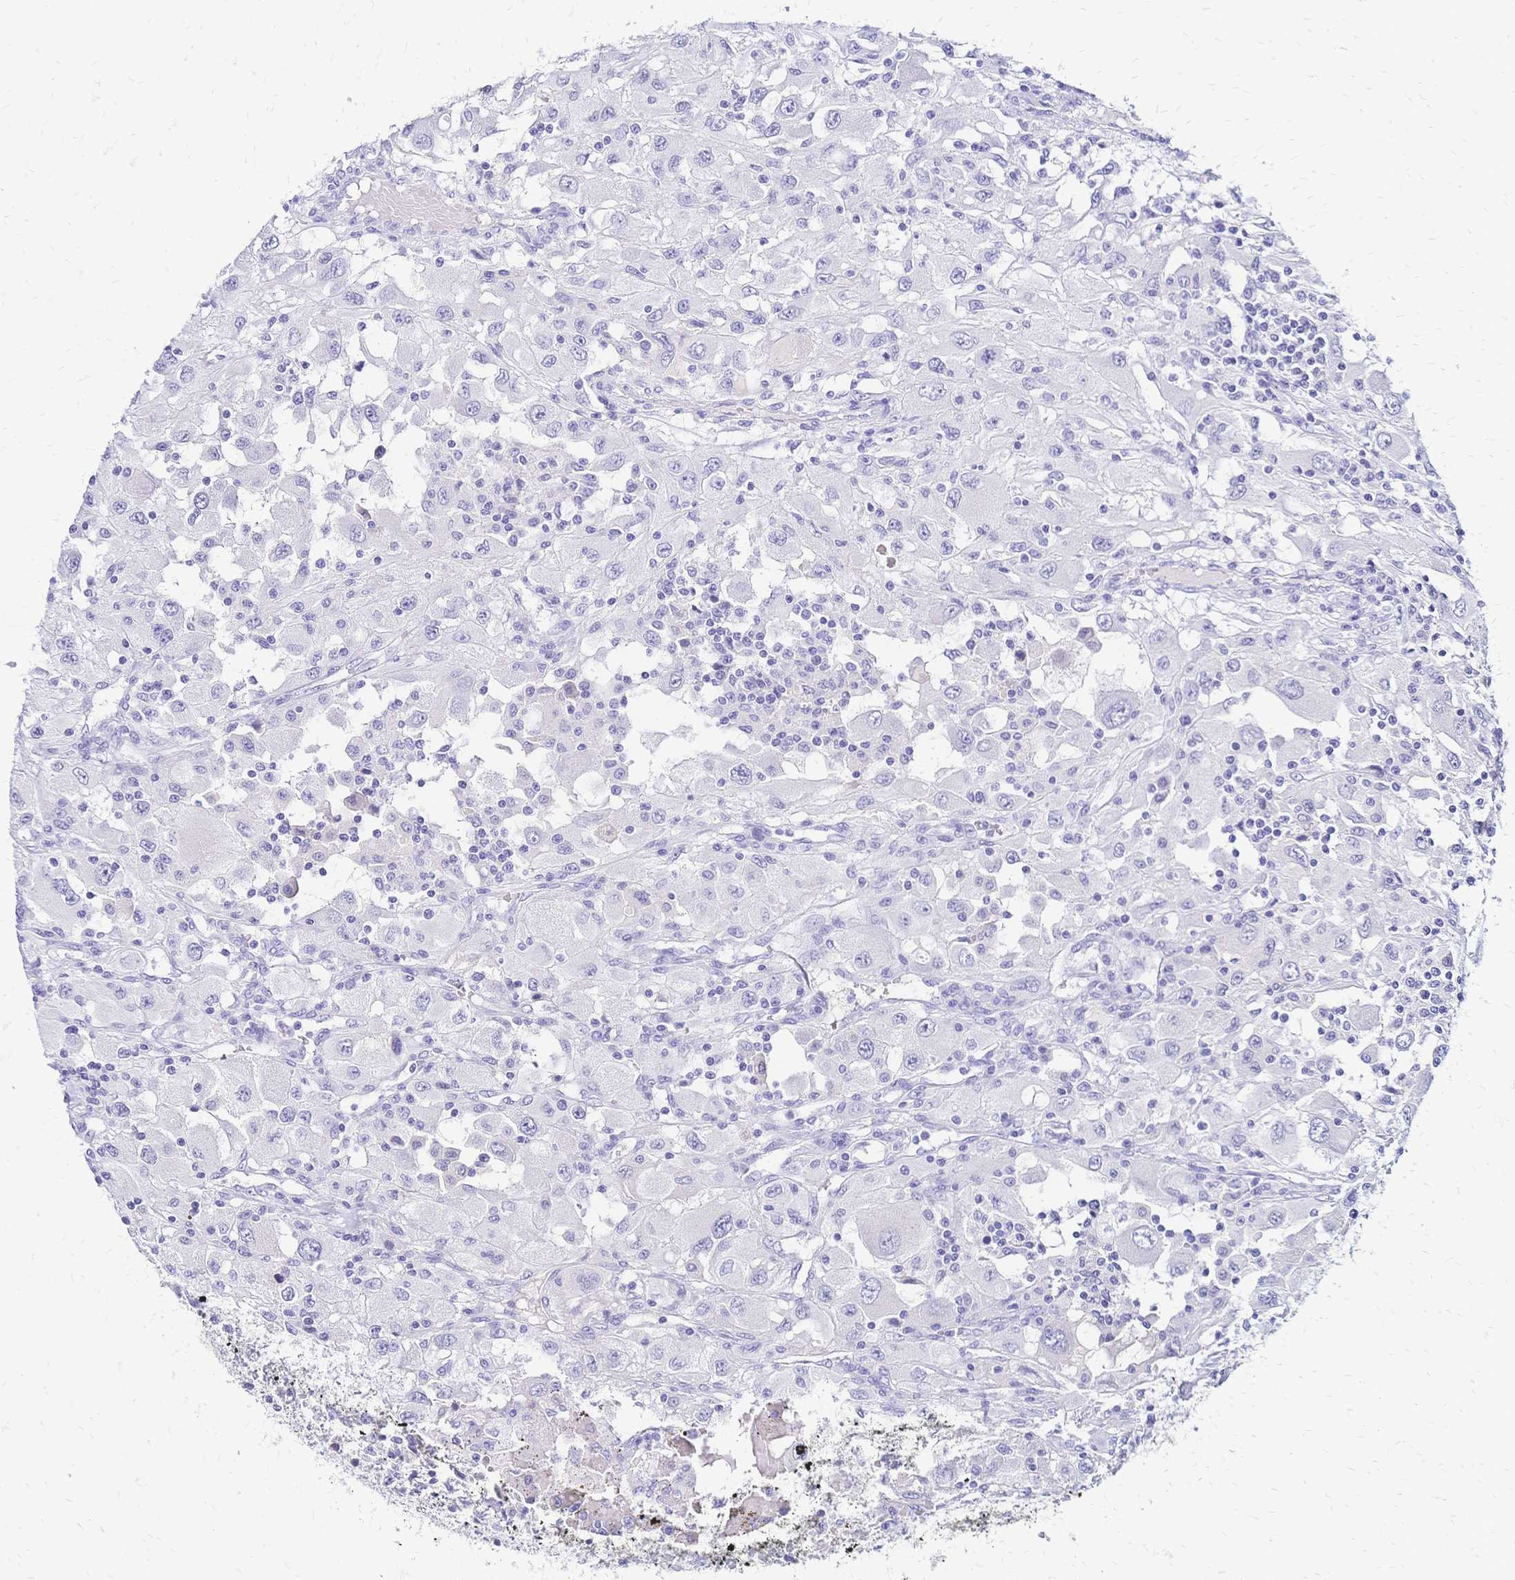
{"staining": {"intensity": "negative", "quantity": "none", "location": "none"}, "tissue": "renal cancer", "cell_type": "Tumor cells", "image_type": "cancer", "snomed": [{"axis": "morphology", "description": "Adenocarcinoma, NOS"}, {"axis": "topography", "description": "Kidney"}], "caption": "DAB immunohistochemical staining of adenocarcinoma (renal) exhibits no significant positivity in tumor cells.", "gene": "FA2H", "patient": {"sex": "female", "age": 67}}